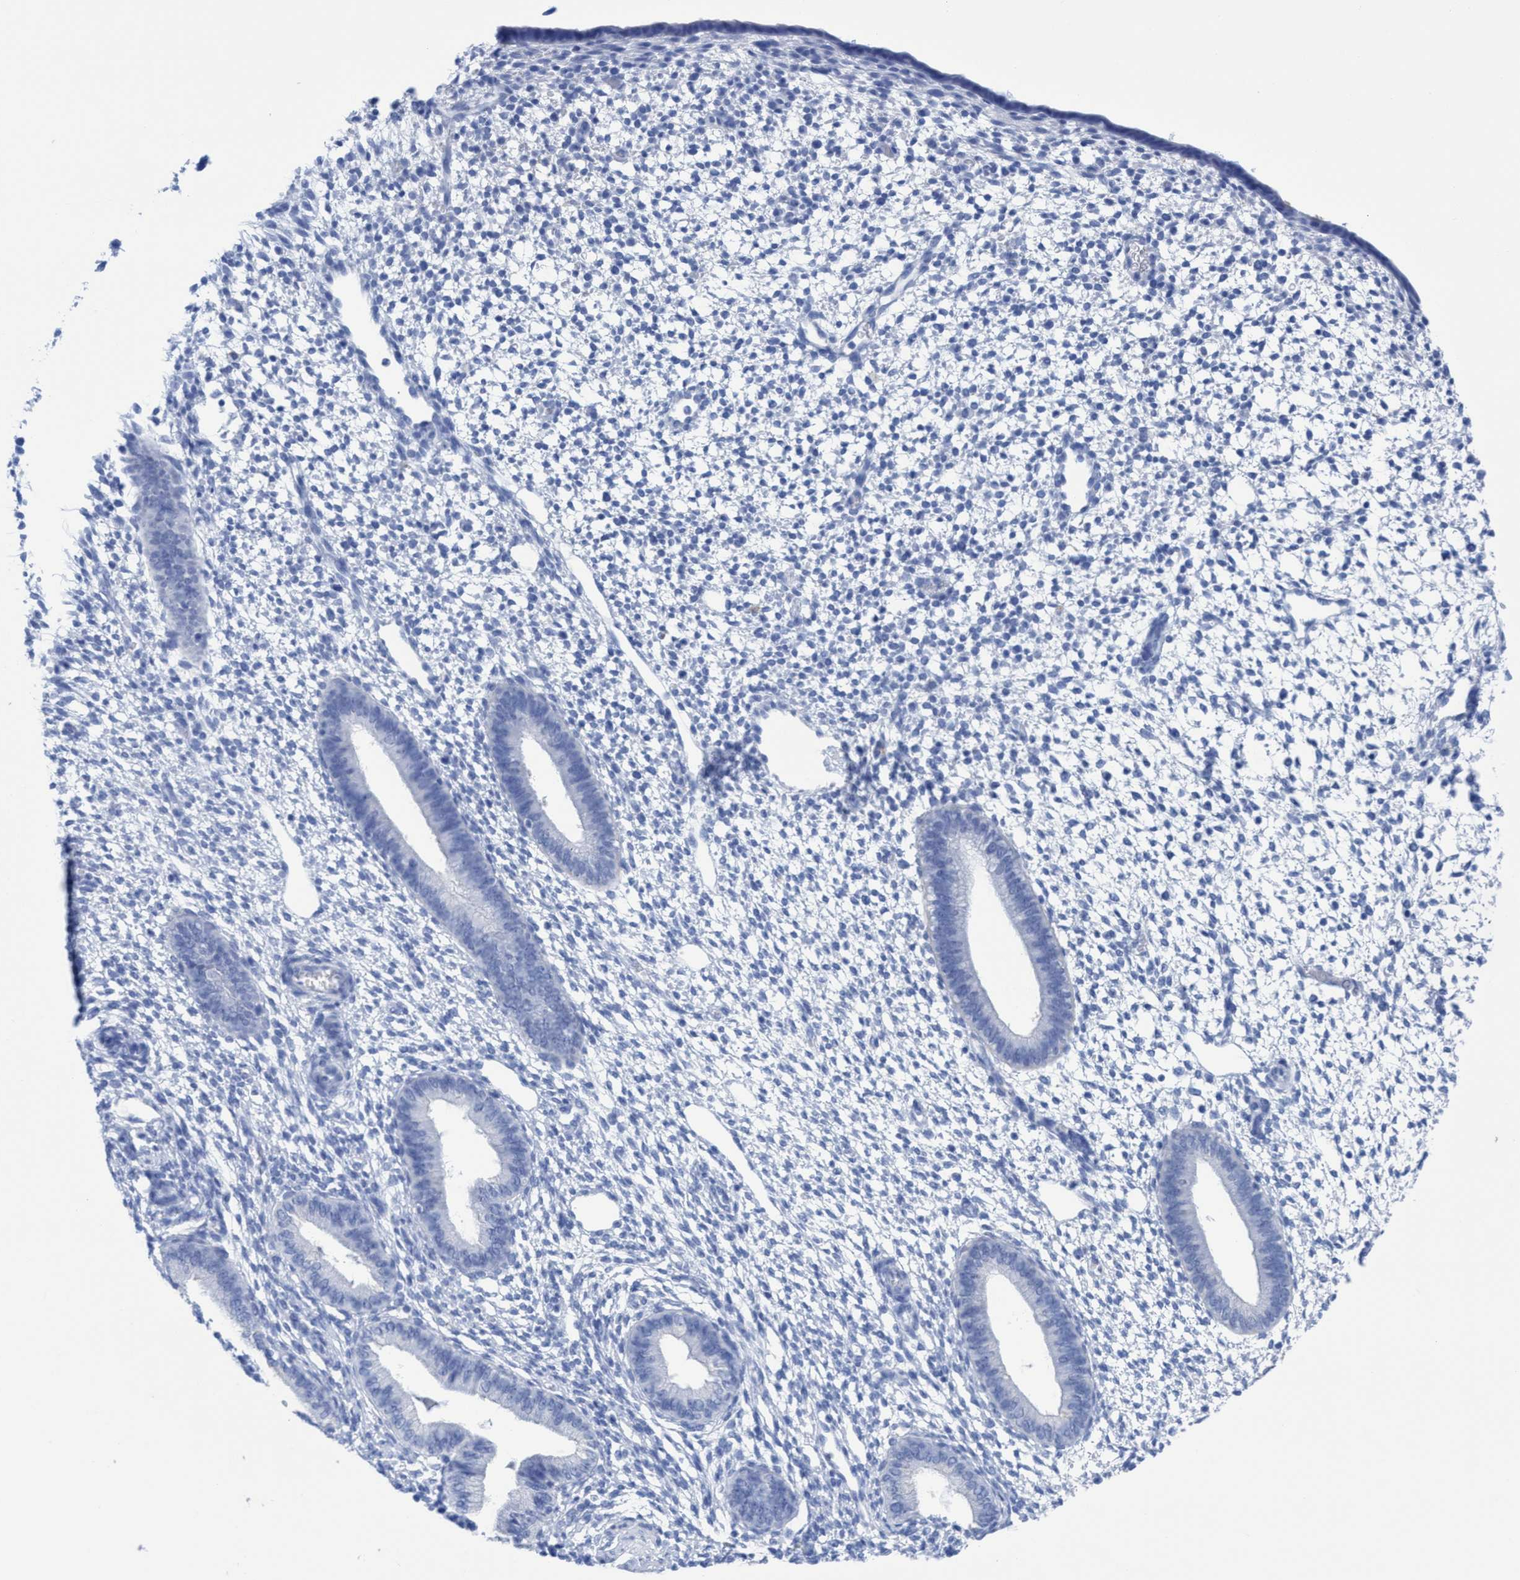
{"staining": {"intensity": "negative", "quantity": "none", "location": "none"}, "tissue": "endometrium", "cell_type": "Cells in endometrial stroma", "image_type": "normal", "snomed": [{"axis": "morphology", "description": "Normal tissue, NOS"}, {"axis": "topography", "description": "Endometrium"}], "caption": "A high-resolution histopathology image shows immunohistochemistry staining of benign endometrium, which demonstrates no significant positivity in cells in endometrial stroma.", "gene": "RSAD1", "patient": {"sex": "female", "age": 46}}